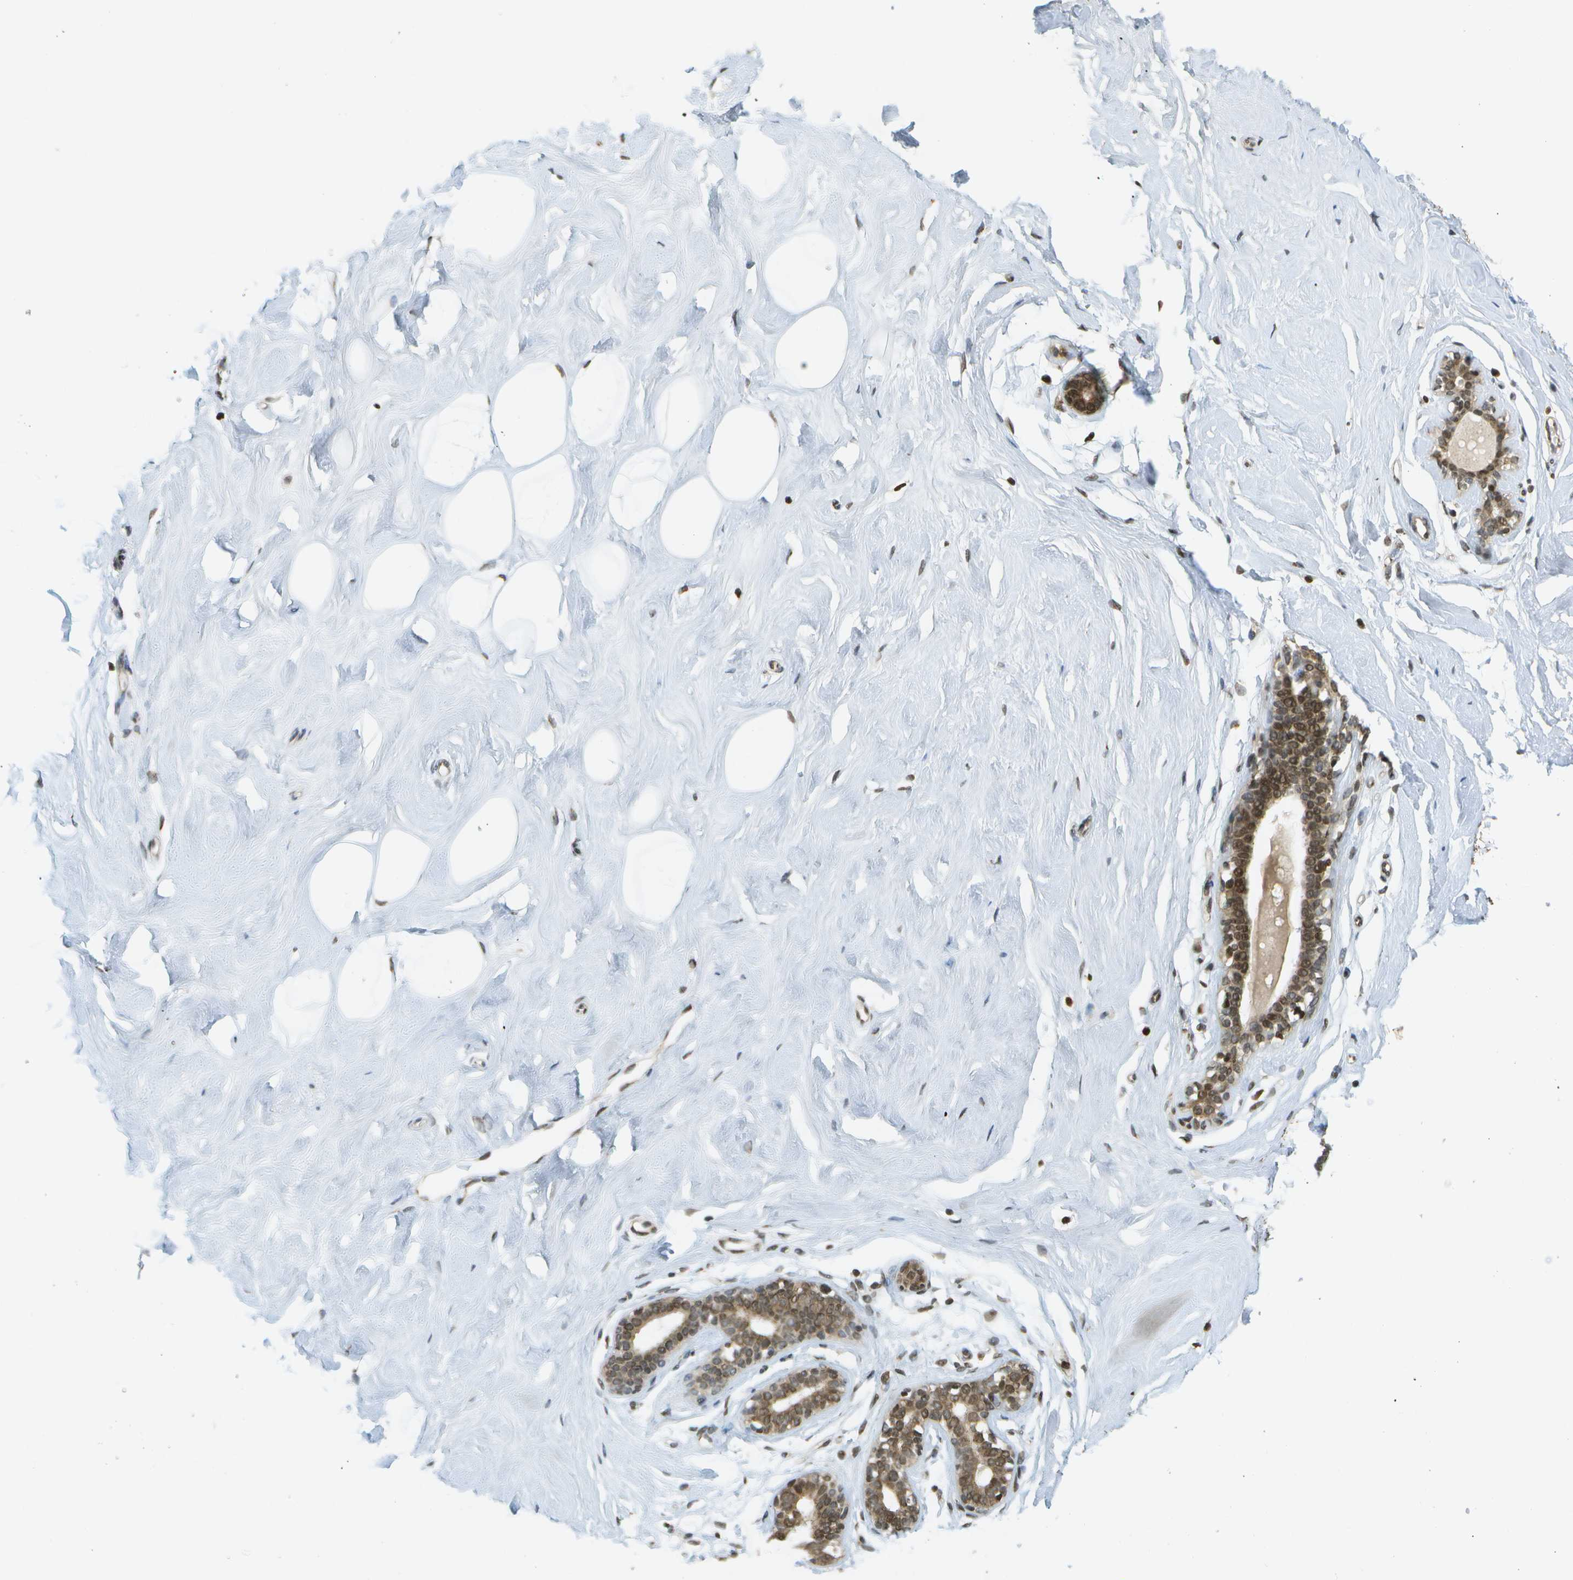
{"staining": {"intensity": "weak", "quantity": ">75%", "location": "nuclear"}, "tissue": "breast", "cell_type": "Adipocytes", "image_type": "normal", "snomed": [{"axis": "morphology", "description": "Normal tissue, NOS"}, {"axis": "topography", "description": "Breast"}], "caption": "This image demonstrates immunohistochemistry (IHC) staining of normal breast, with low weak nuclear positivity in about >75% of adipocytes.", "gene": "EVC", "patient": {"sex": "female", "age": 23}}